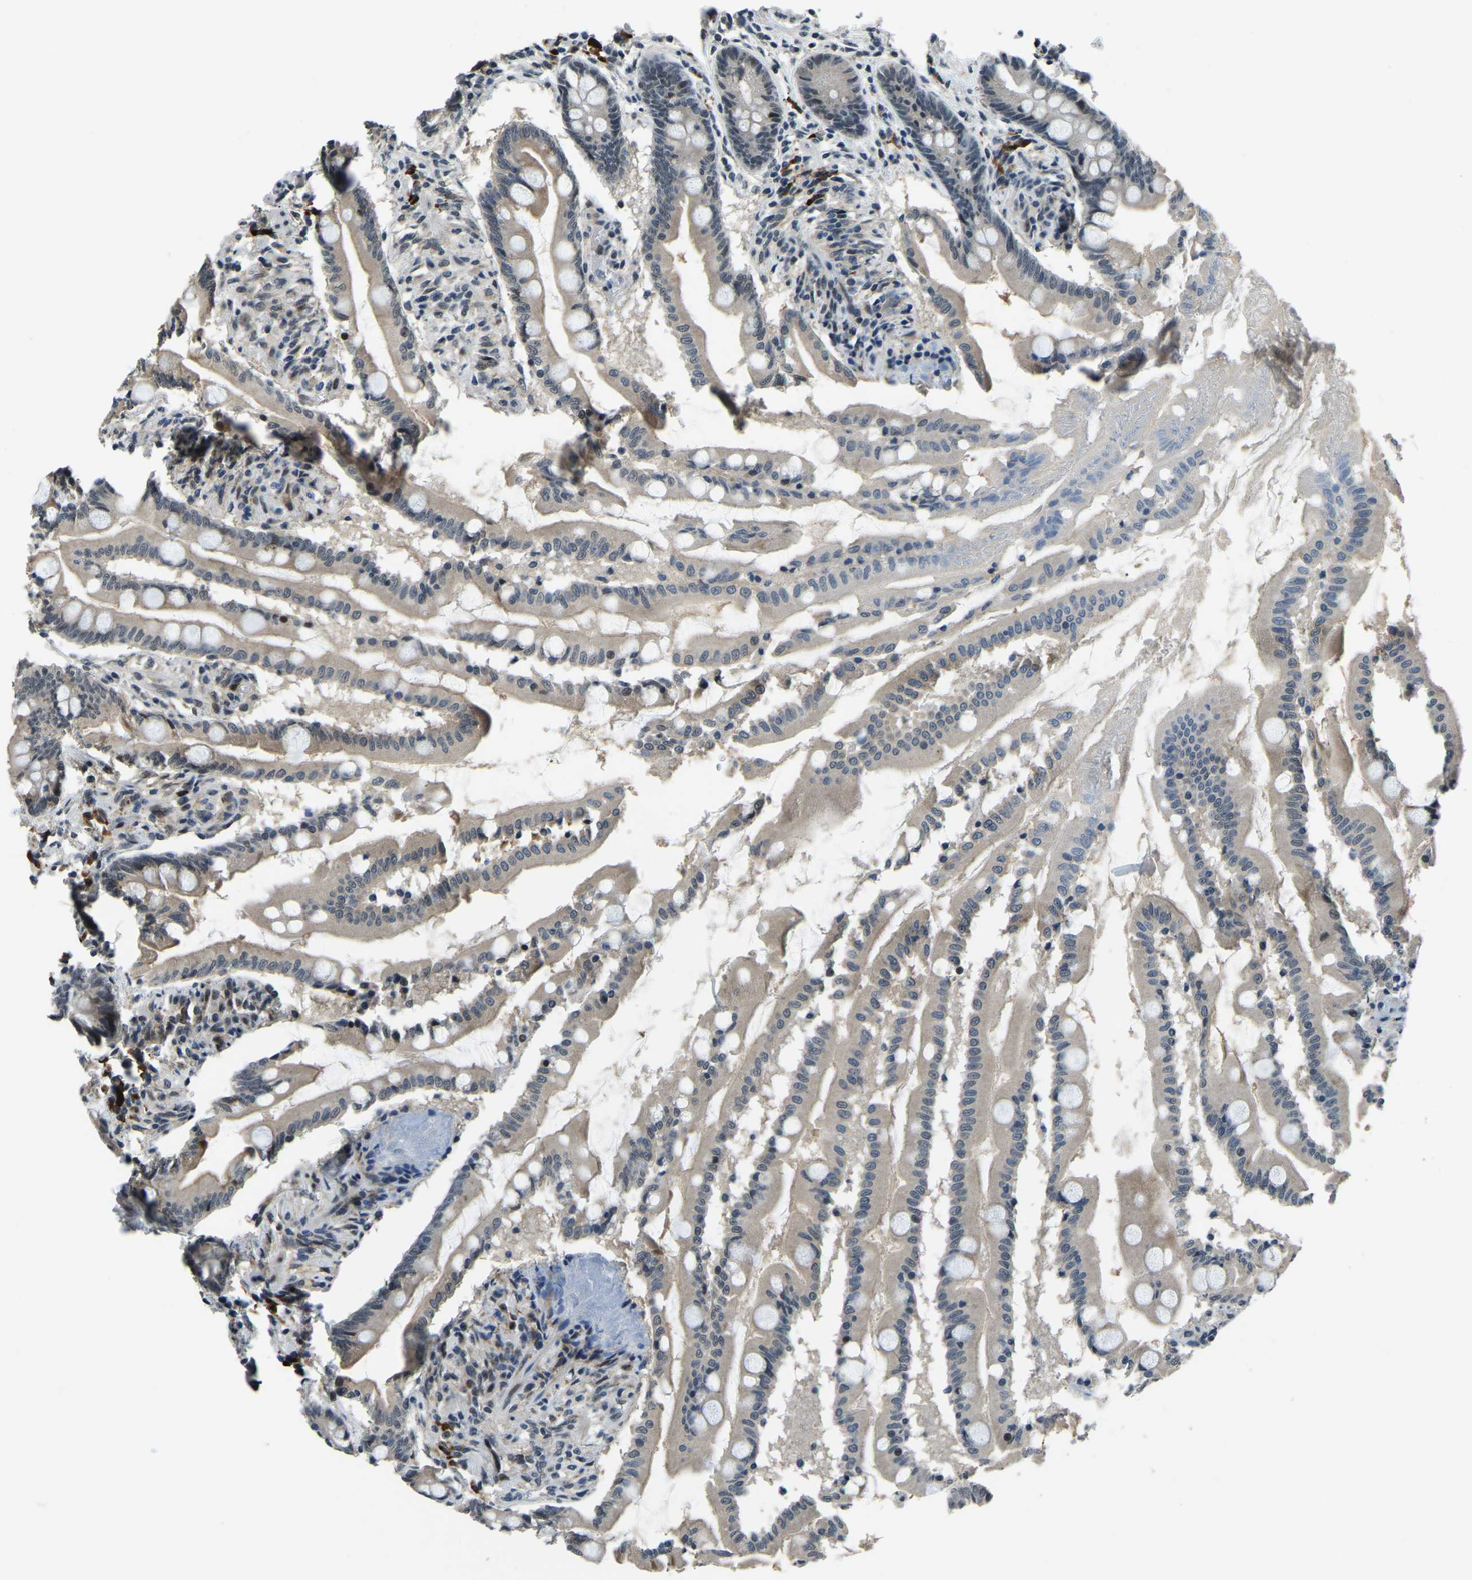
{"staining": {"intensity": "strong", "quantity": "25%-75%", "location": "cytoplasmic/membranous,nuclear"}, "tissue": "small intestine", "cell_type": "Glandular cells", "image_type": "normal", "snomed": [{"axis": "morphology", "description": "Normal tissue, NOS"}, {"axis": "topography", "description": "Small intestine"}], "caption": "Strong cytoplasmic/membranous,nuclear expression is appreciated in about 25%-75% of glandular cells in normal small intestine.", "gene": "ING2", "patient": {"sex": "female", "age": 56}}